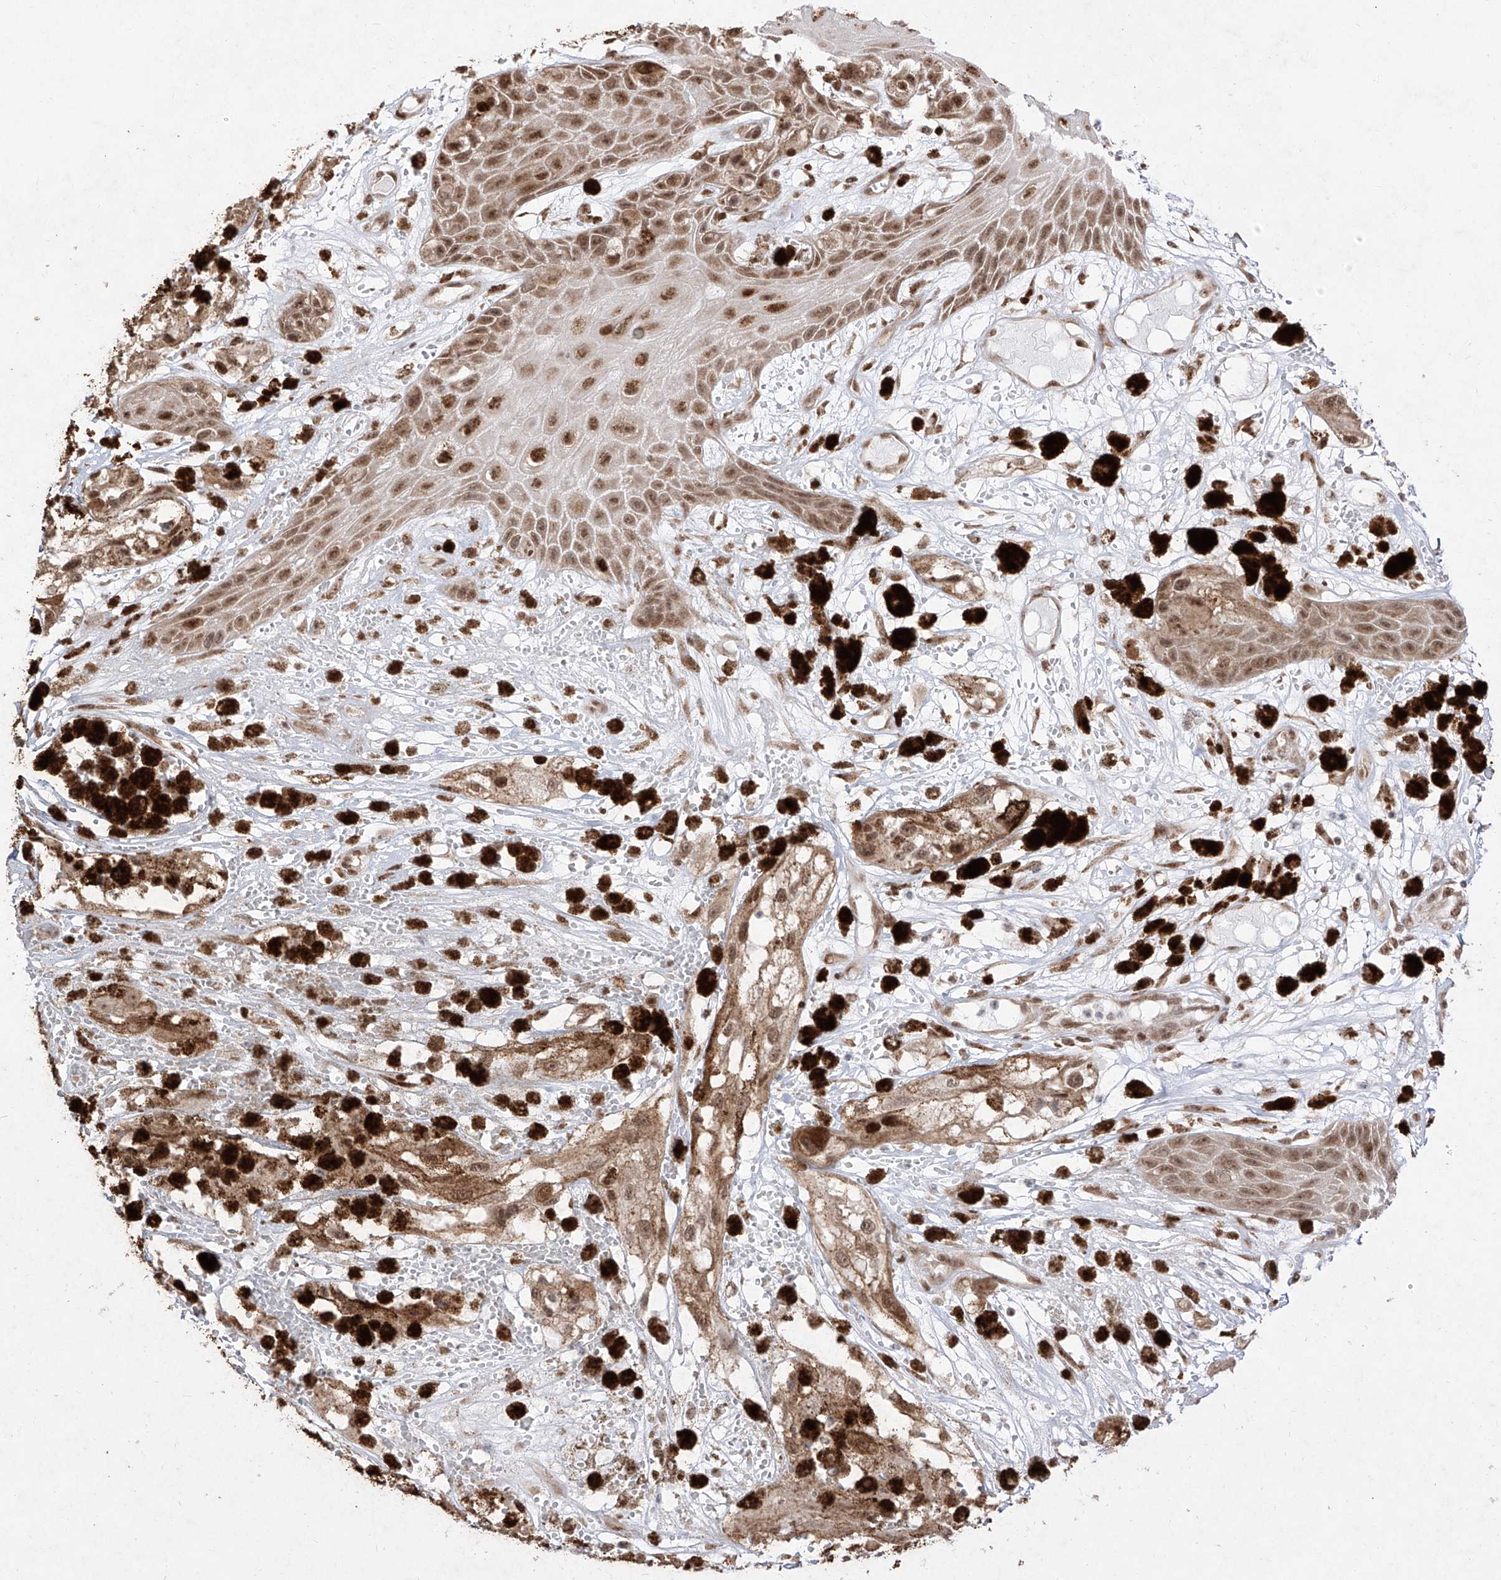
{"staining": {"intensity": "moderate", "quantity": ">75%", "location": "cytoplasmic/membranous,nuclear"}, "tissue": "melanoma", "cell_type": "Tumor cells", "image_type": "cancer", "snomed": [{"axis": "morphology", "description": "Malignant melanoma, NOS"}, {"axis": "topography", "description": "Skin"}], "caption": "Malignant melanoma stained for a protein displays moderate cytoplasmic/membranous and nuclear positivity in tumor cells. Using DAB (3,3'-diaminobenzidine) (brown) and hematoxylin (blue) stains, captured at high magnification using brightfield microscopy.", "gene": "SNRNP27", "patient": {"sex": "male", "age": 88}}